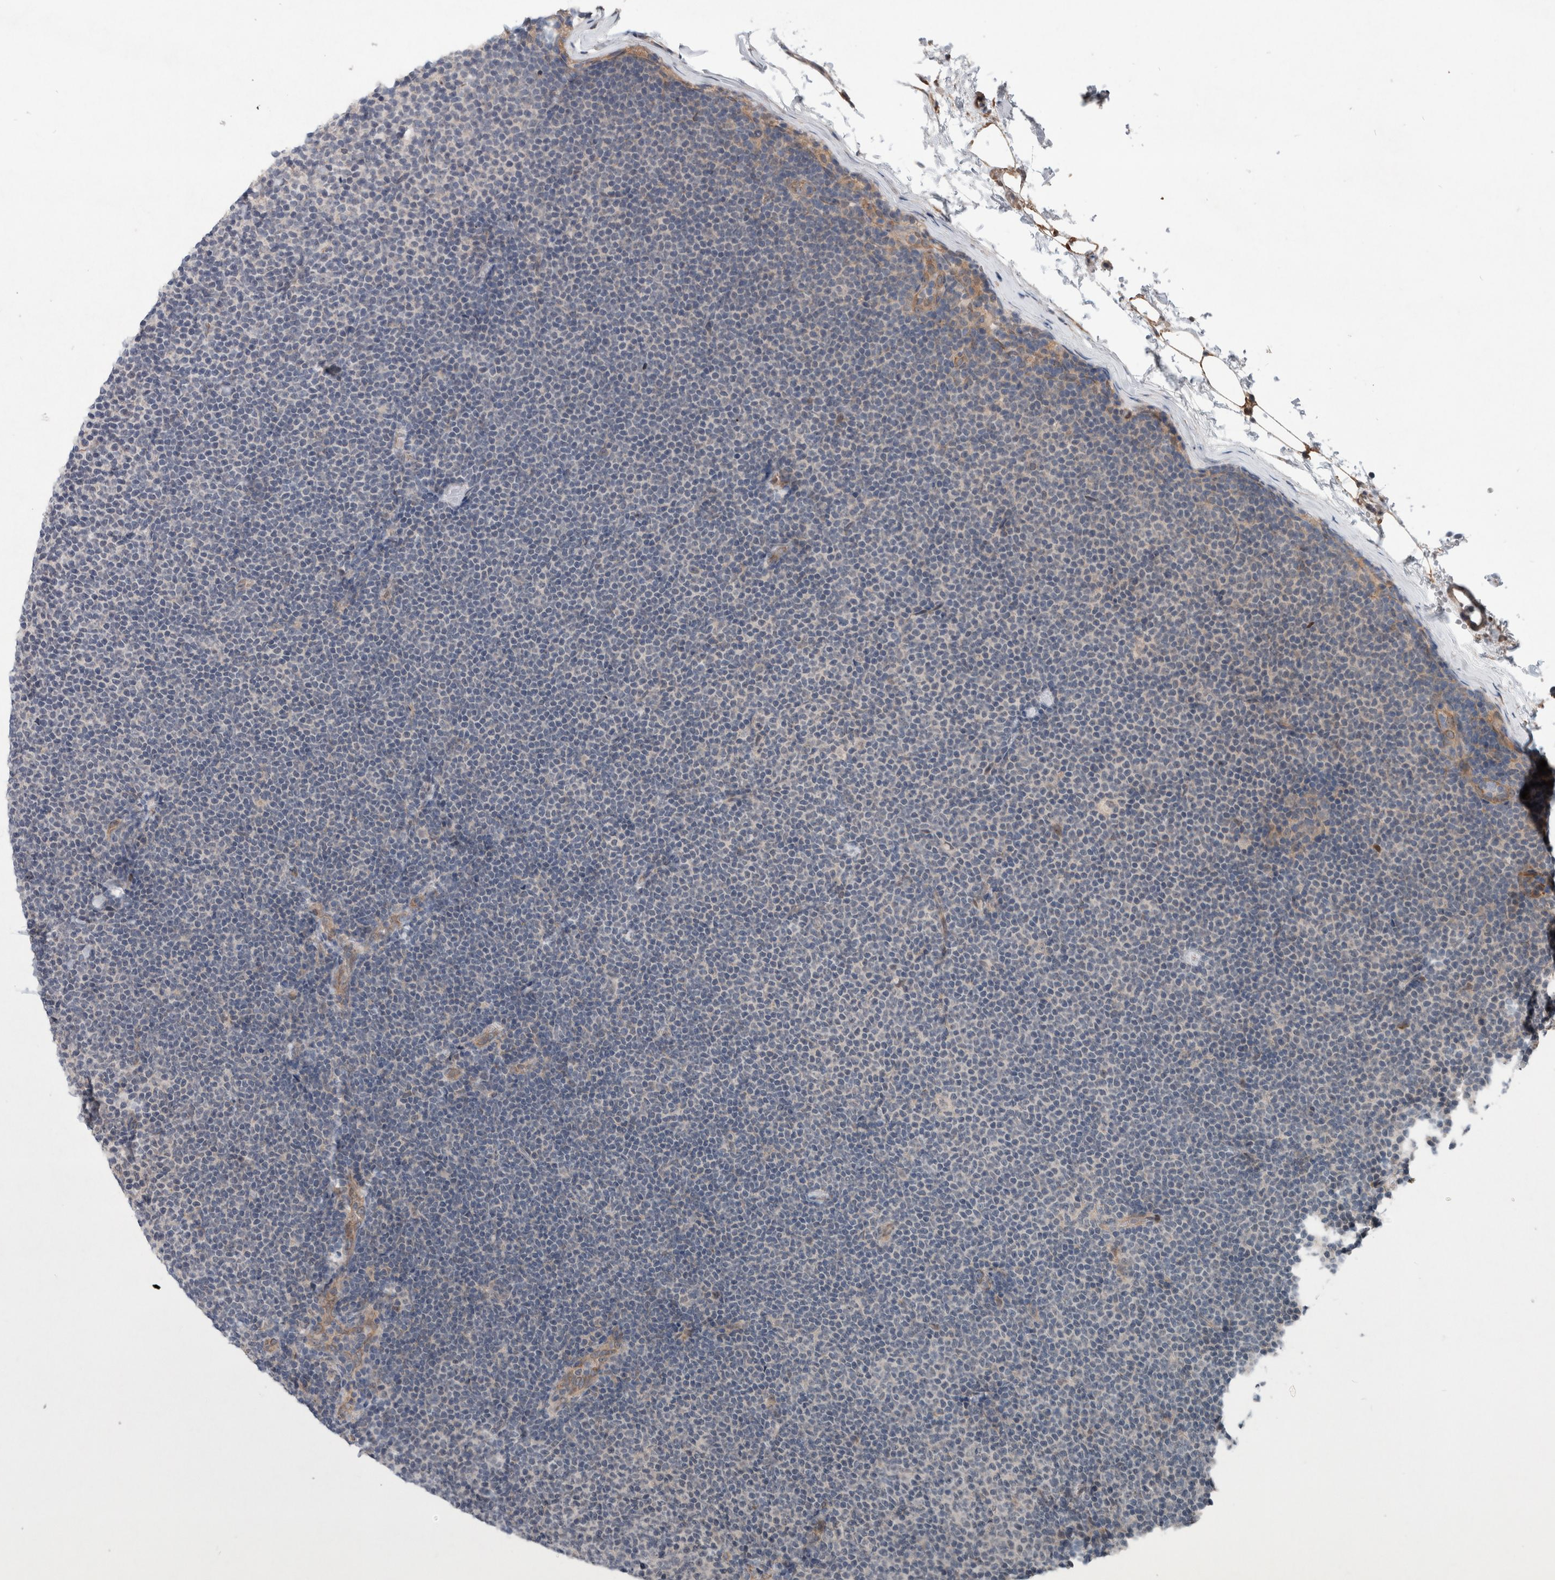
{"staining": {"intensity": "negative", "quantity": "none", "location": "none"}, "tissue": "lymphoma", "cell_type": "Tumor cells", "image_type": "cancer", "snomed": [{"axis": "morphology", "description": "Malignant lymphoma, non-Hodgkin's type, Low grade"}, {"axis": "topography", "description": "Lymph node"}], "caption": "Lymphoma stained for a protein using immunohistochemistry (IHC) displays no expression tumor cells.", "gene": "GIMAP6", "patient": {"sex": "female", "age": 53}}